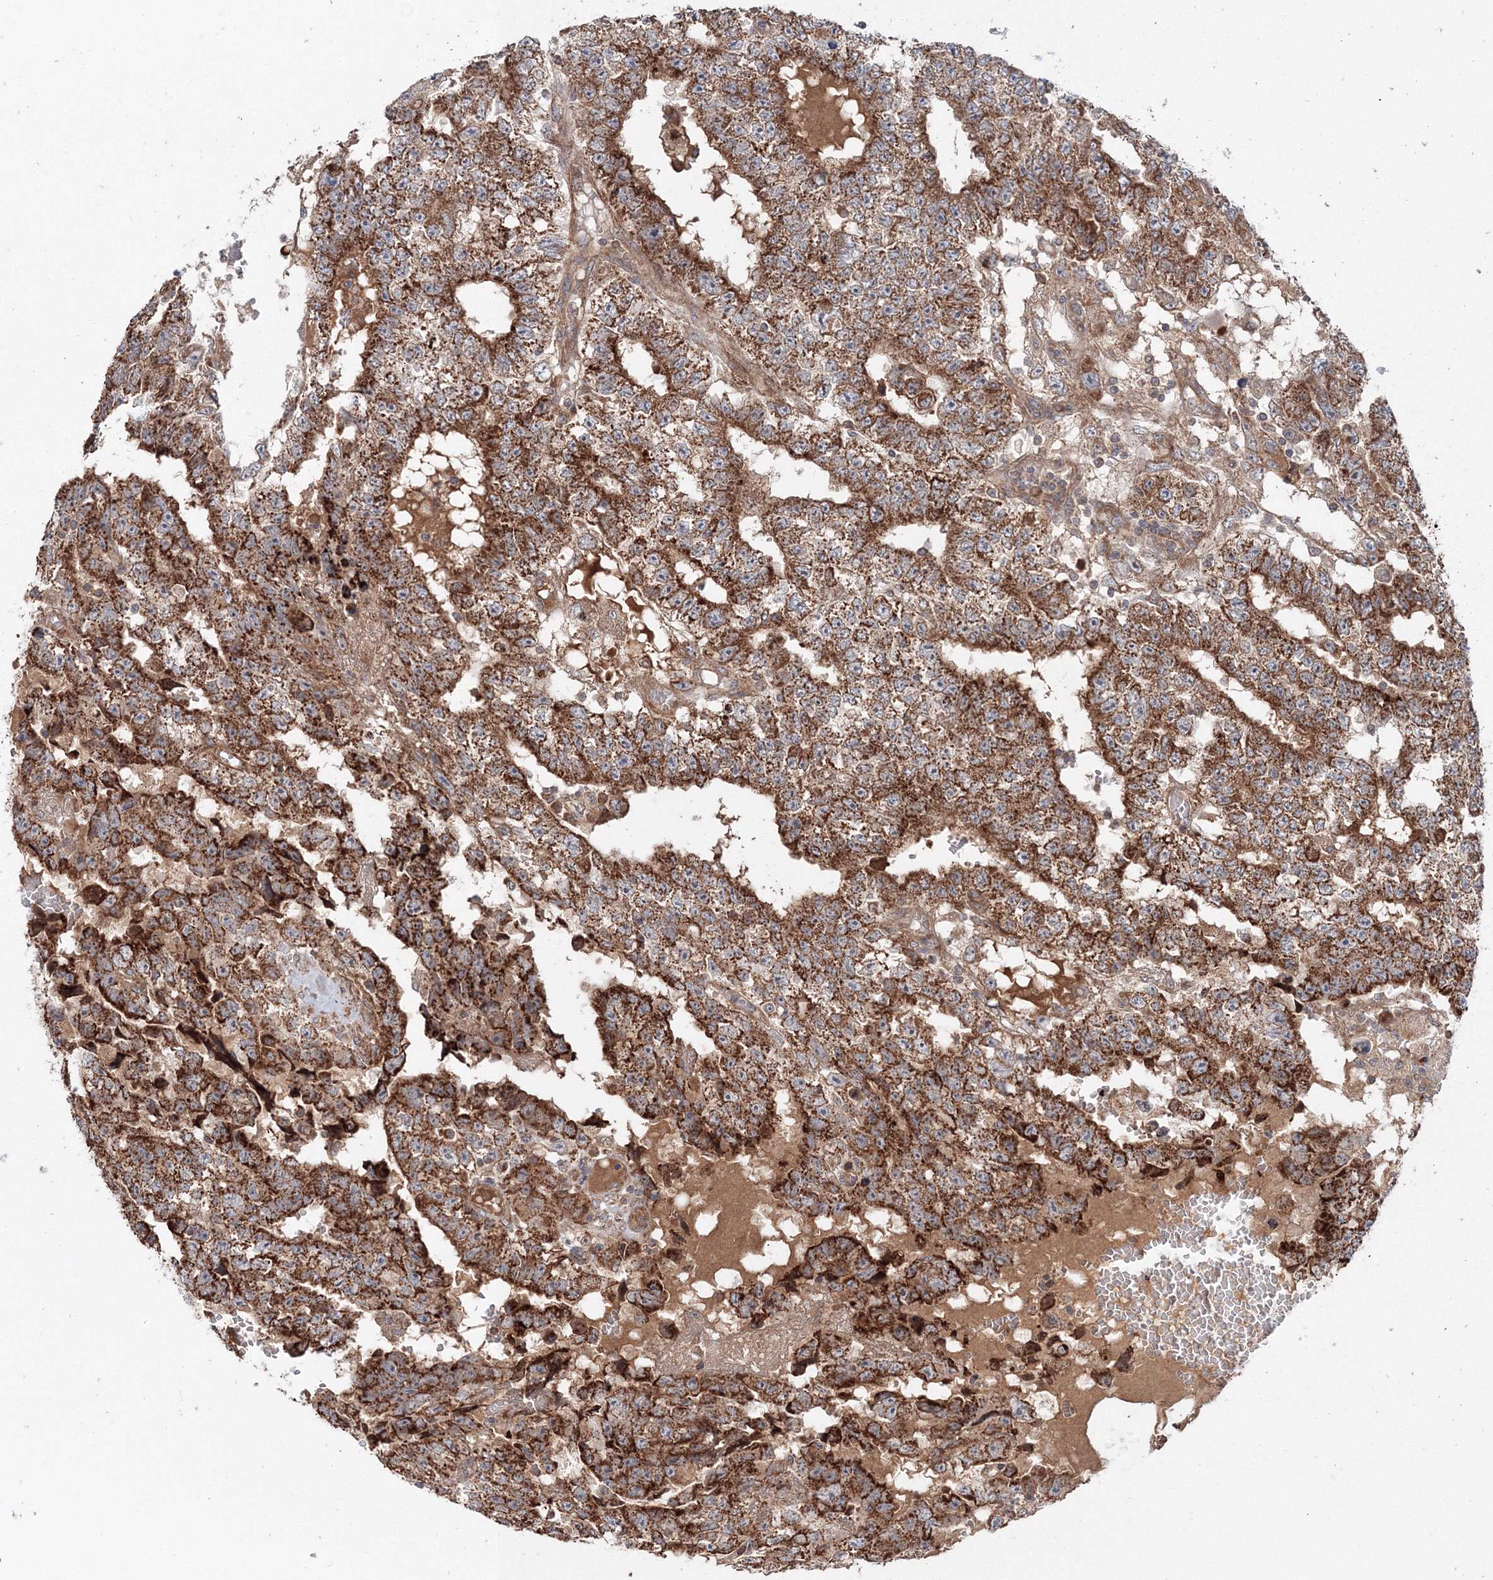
{"staining": {"intensity": "strong", "quantity": ">75%", "location": "cytoplasmic/membranous"}, "tissue": "testis cancer", "cell_type": "Tumor cells", "image_type": "cancer", "snomed": [{"axis": "morphology", "description": "Carcinoma, Embryonal, NOS"}, {"axis": "topography", "description": "Testis"}], "caption": "Embryonal carcinoma (testis) was stained to show a protein in brown. There is high levels of strong cytoplasmic/membranous staining in approximately >75% of tumor cells.", "gene": "NOA1", "patient": {"sex": "male", "age": 25}}